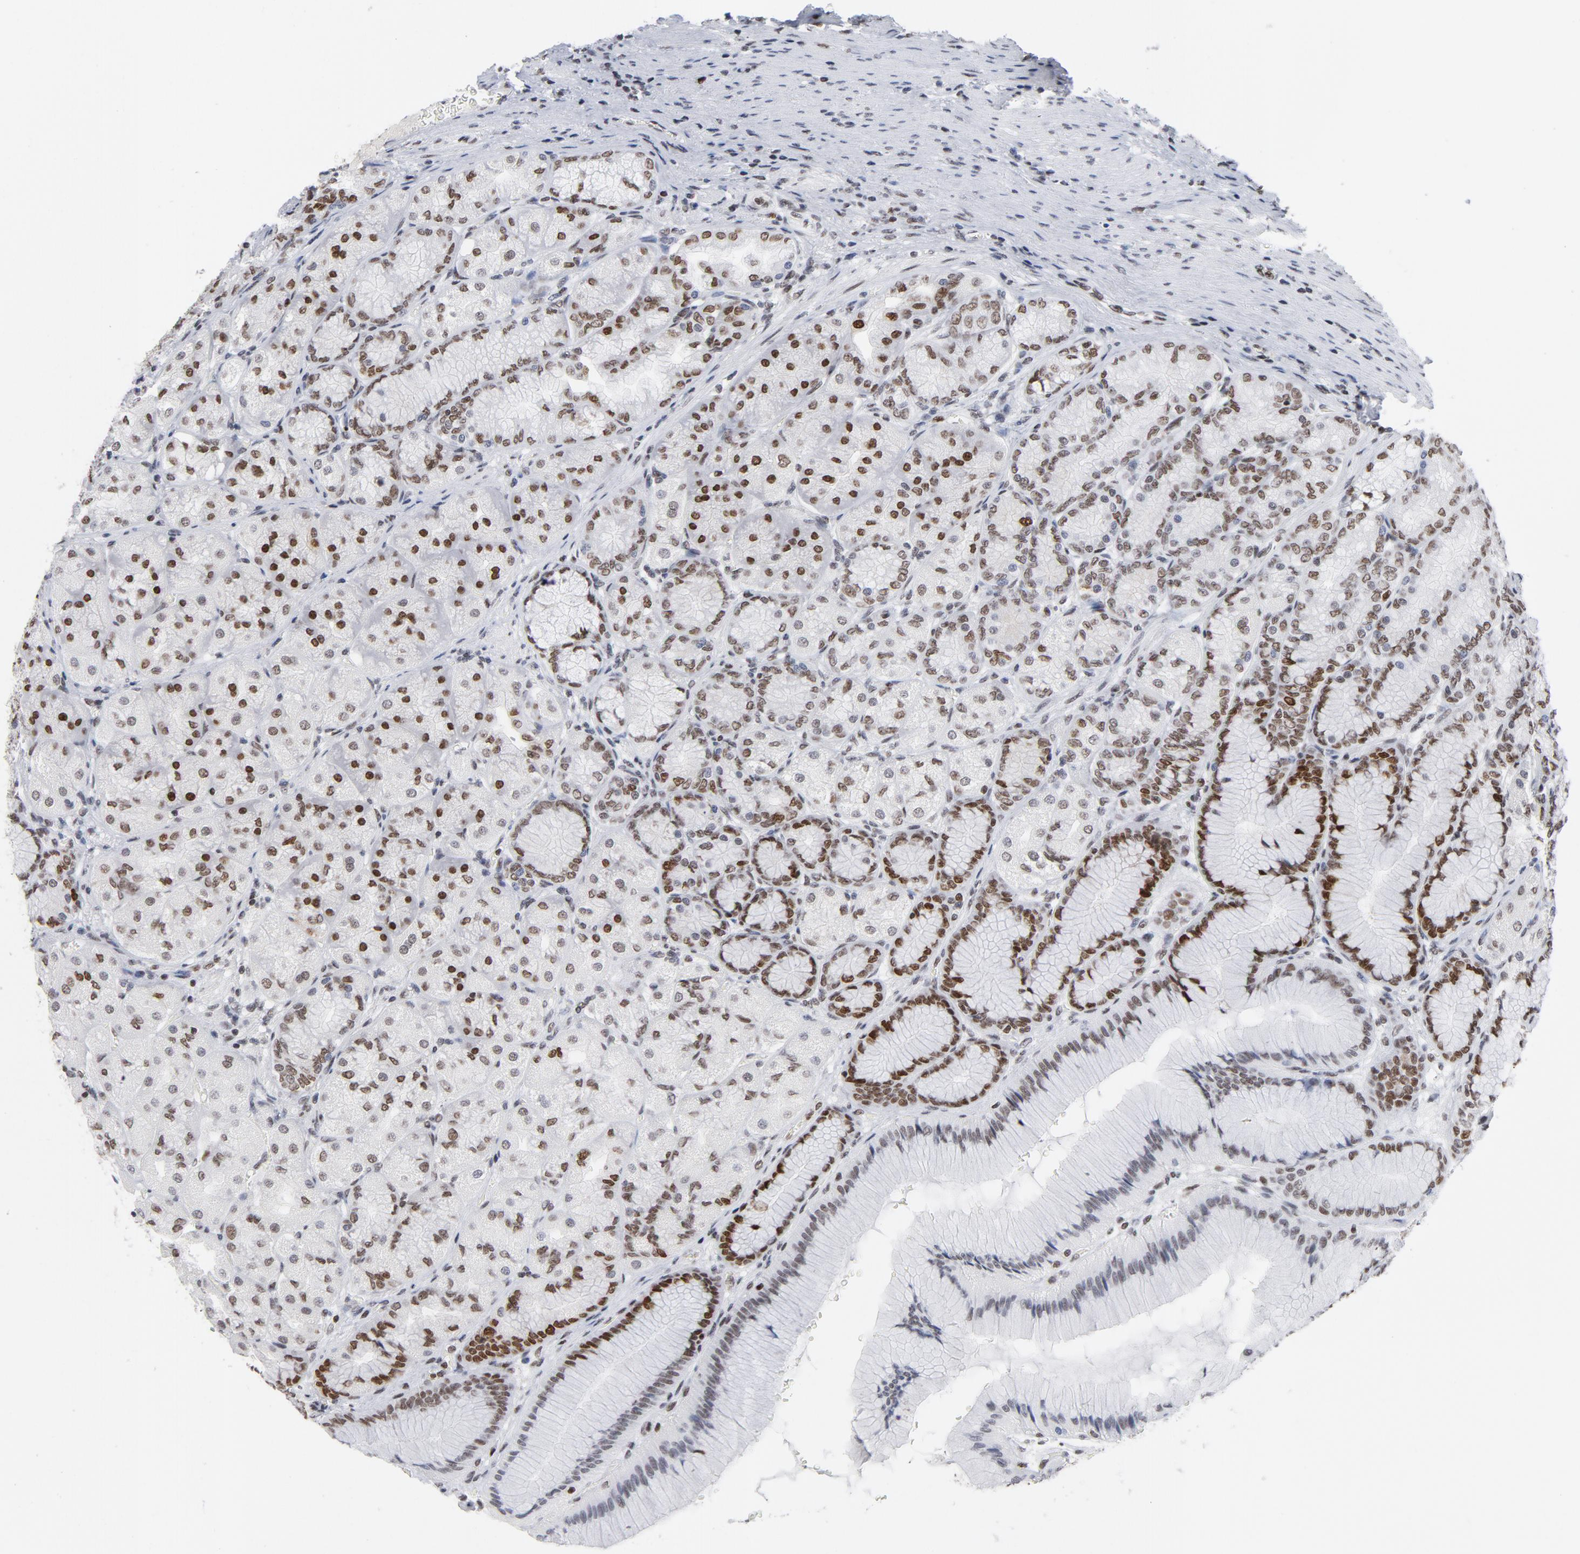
{"staining": {"intensity": "moderate", "quantity": ">75%", "location": "nuclear"}, "tissue": "stomach", "cell_type": "Glandular cells", "image_type": "normal", "snomed": [{"axis": "morphology", "description": "Normal tissue, NOS"}, {"axis": "morphology", "description": "Adenocarcinoma, NOS"}, {"axis": "topography", "description": "Stomach"}, {"axis": "topography", "description": "Stomach, lower"}], "caption": "Immunohistochemistry (IHC) of unremarkable human stomach reveals medium levels of moderate nuclear positivity in approximately >75% of glandular cells.", "gene": "RFC4", "patient": {"sex": "female", "age": 65}}